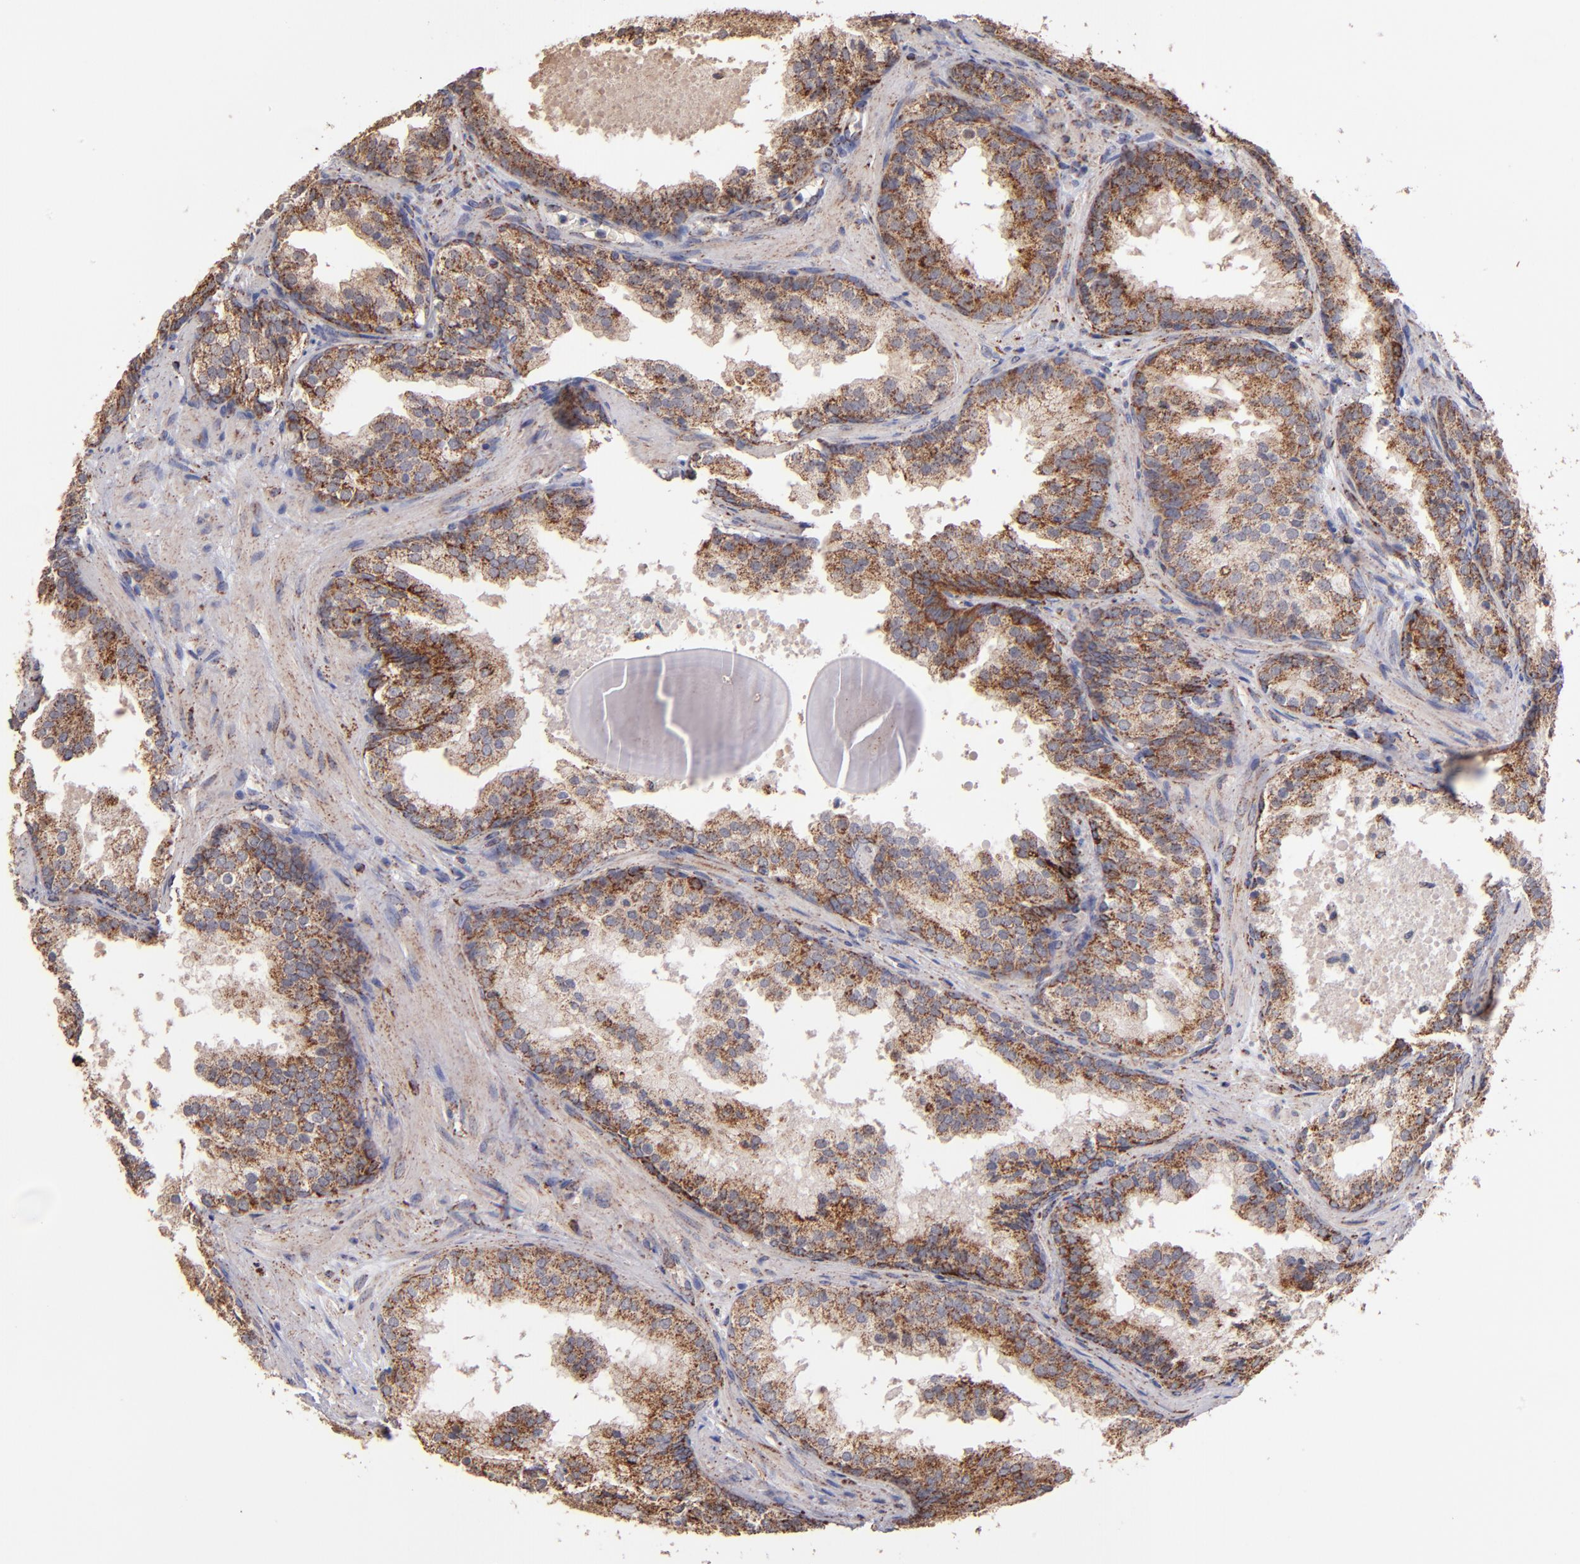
{"staining": {"intensity": "moderate", "quantity": ">75%", "location": "cytoplasmic/membranous"}, "tissue": "prostate cancer", "cell_type": "Tumor cells", "image_type": "cancer", "snomed": [{"axis": "morphology", "description": "Adenocarcinoma, Low grade"}, {"axis": "topography", "description": "Prostate"}], "caption": "An immunohistochemistry (IHC) micrograph of tumor tissue is shown. Protein staining in brown labels moderate cytoplasmic/membranous positivity in prostate cancer within tumor cells. The staining is performed using DAB brown chromogen to label protein expression. The nuclei are counter-stained blue using hematoxylin.", "gene": "DLST", "patient": {"sex": "male", "age": 69}}